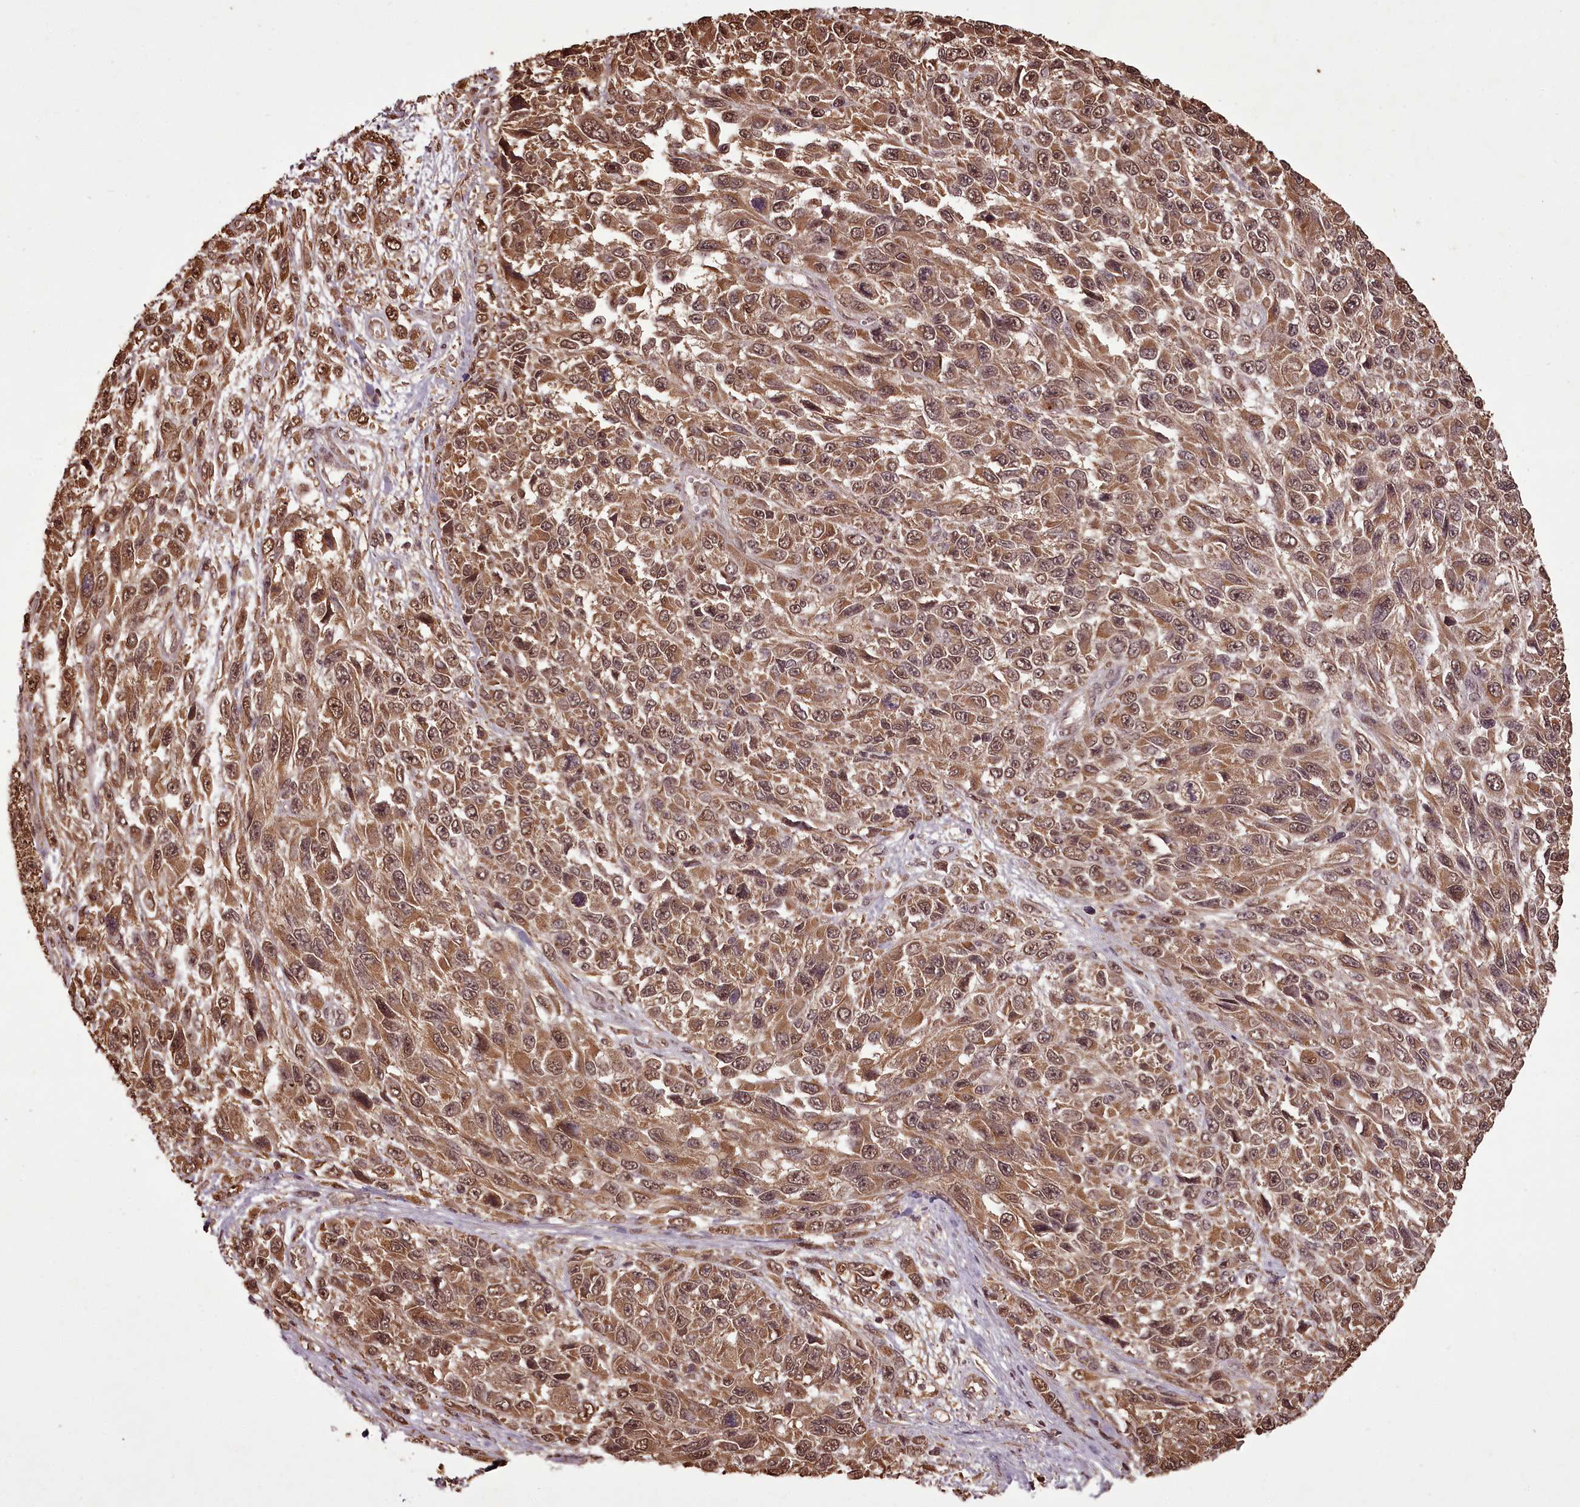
{"staining": {"intensity": "moderate", "quantity": ">75%", "location": "cytoplasmic/membranous,nuclear"}, "tissue": "melanoma", "cell_type": "Tumor cells", "image_type": "cancer", "snomed": [{"axis": "morphology", "description": "Normal tissue, NOS"}, {"axis": "morphology", "description": "Malignant melanoma, NOS"}, {"axis": "topography", "description": "Skin"}], "caption": "Protein staining reveals moderate cytoplasmic/membranous and nuclear positivity in about >75% of tumor cells in melanoma. The protein is shown in brown color, while the nuclei are stained blue.", "gene": "NPRL2", "patient": {"sex": "female", "age": 96}}